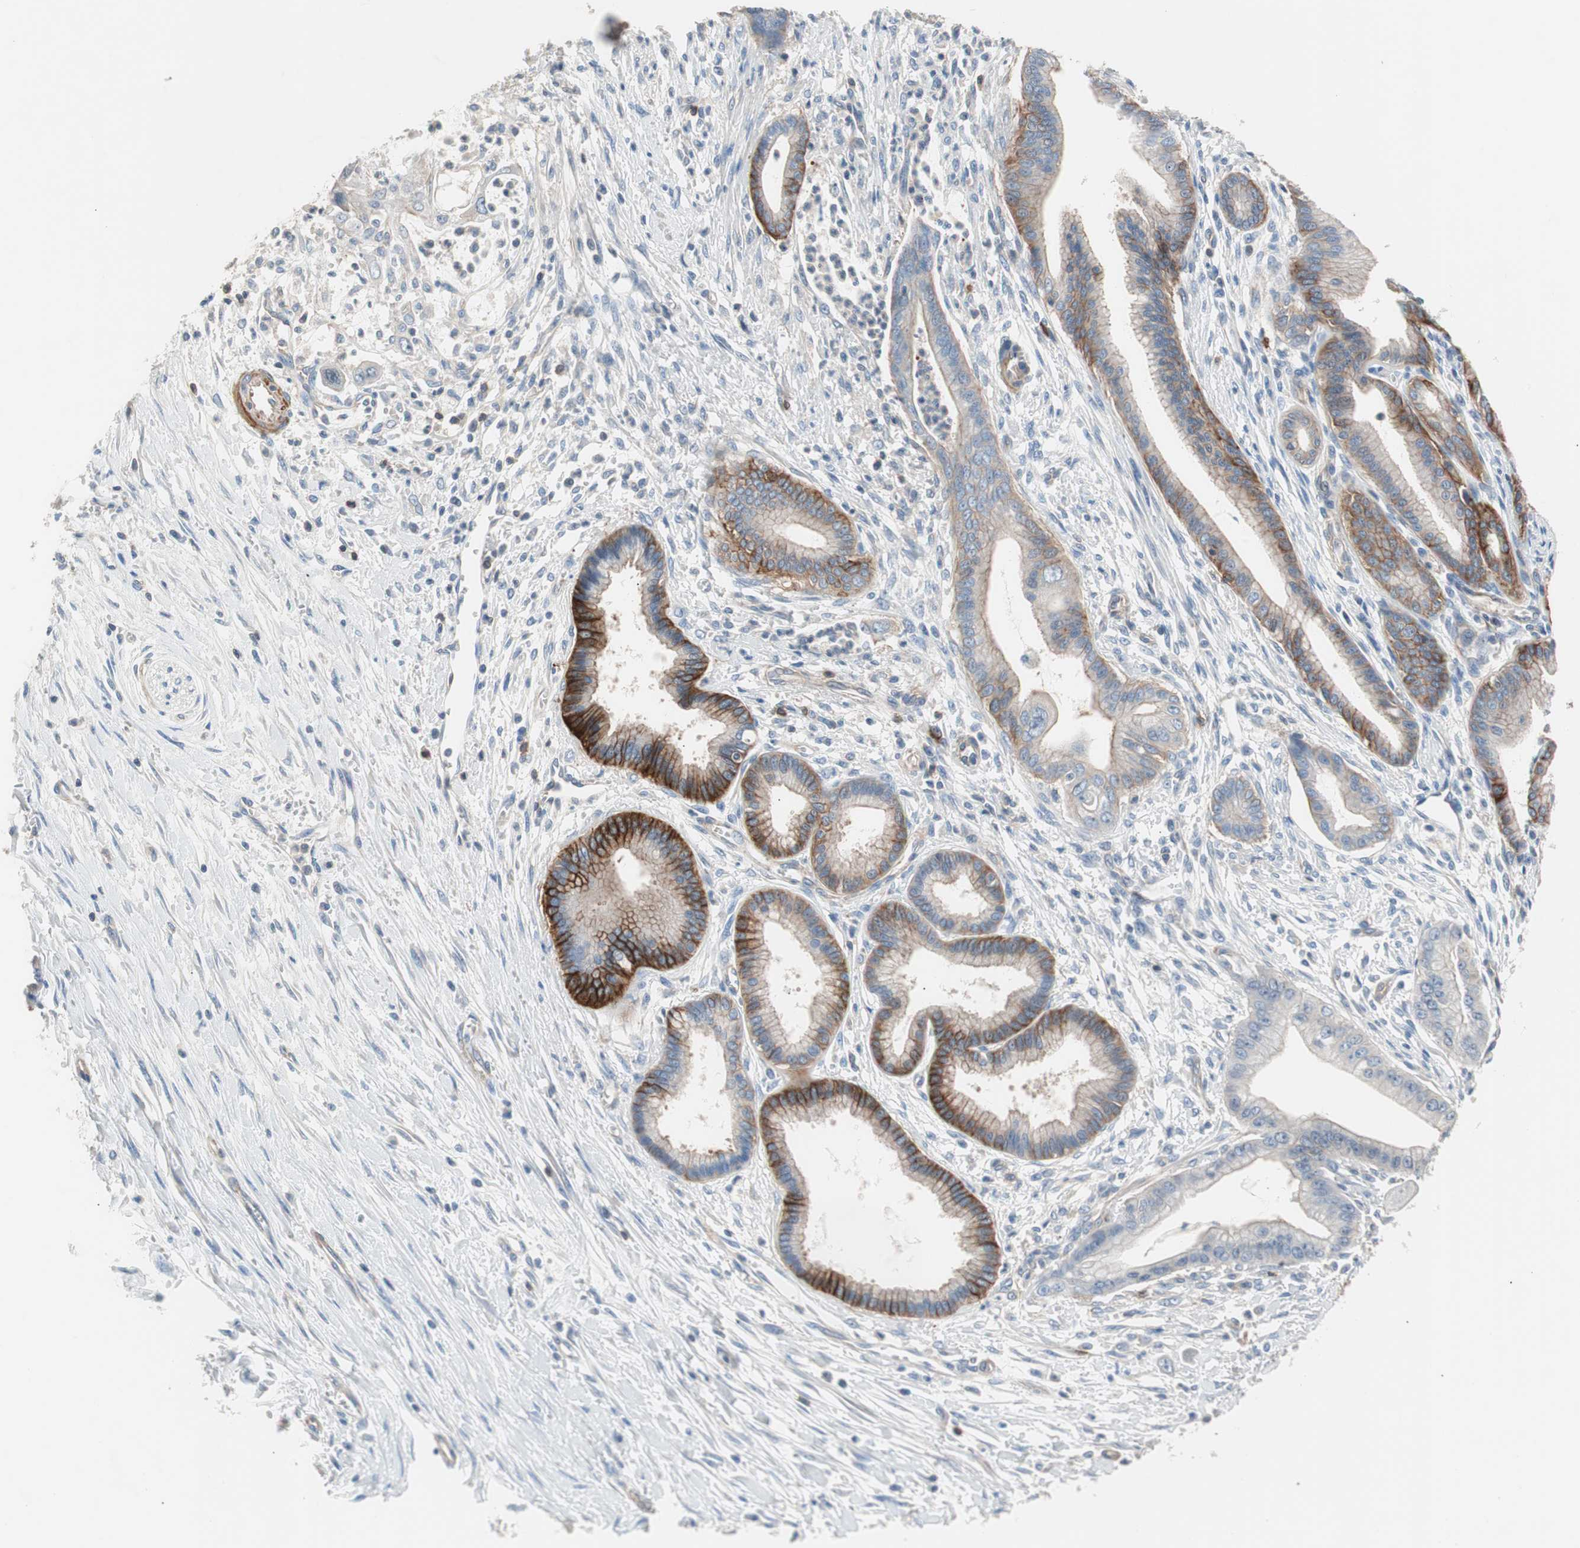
{"staining": {"intensity": "moderate", "quantity": "25%-75%", "location": "cytoplasmic/membranous"}, "tissue": "pancreatic cancer", "cell_type": "Tumor cells", "image_type": "cancer", "snomed": [{"axis": "morphology", "description": "Adenocarcinoma, NOS"}, {"axis": "topography", "description": "Pancreas"}], "caption": "IHC micrograph of pancreatic cancer (adenocarcinoma) stained for a protein (brown), which reveals medium levels of moderate cytoplasmic/membranous positivity in about 25%-75% of tumor cells.", "gene": "GPR160", "patient": {"sex": "male", "age": 59}}